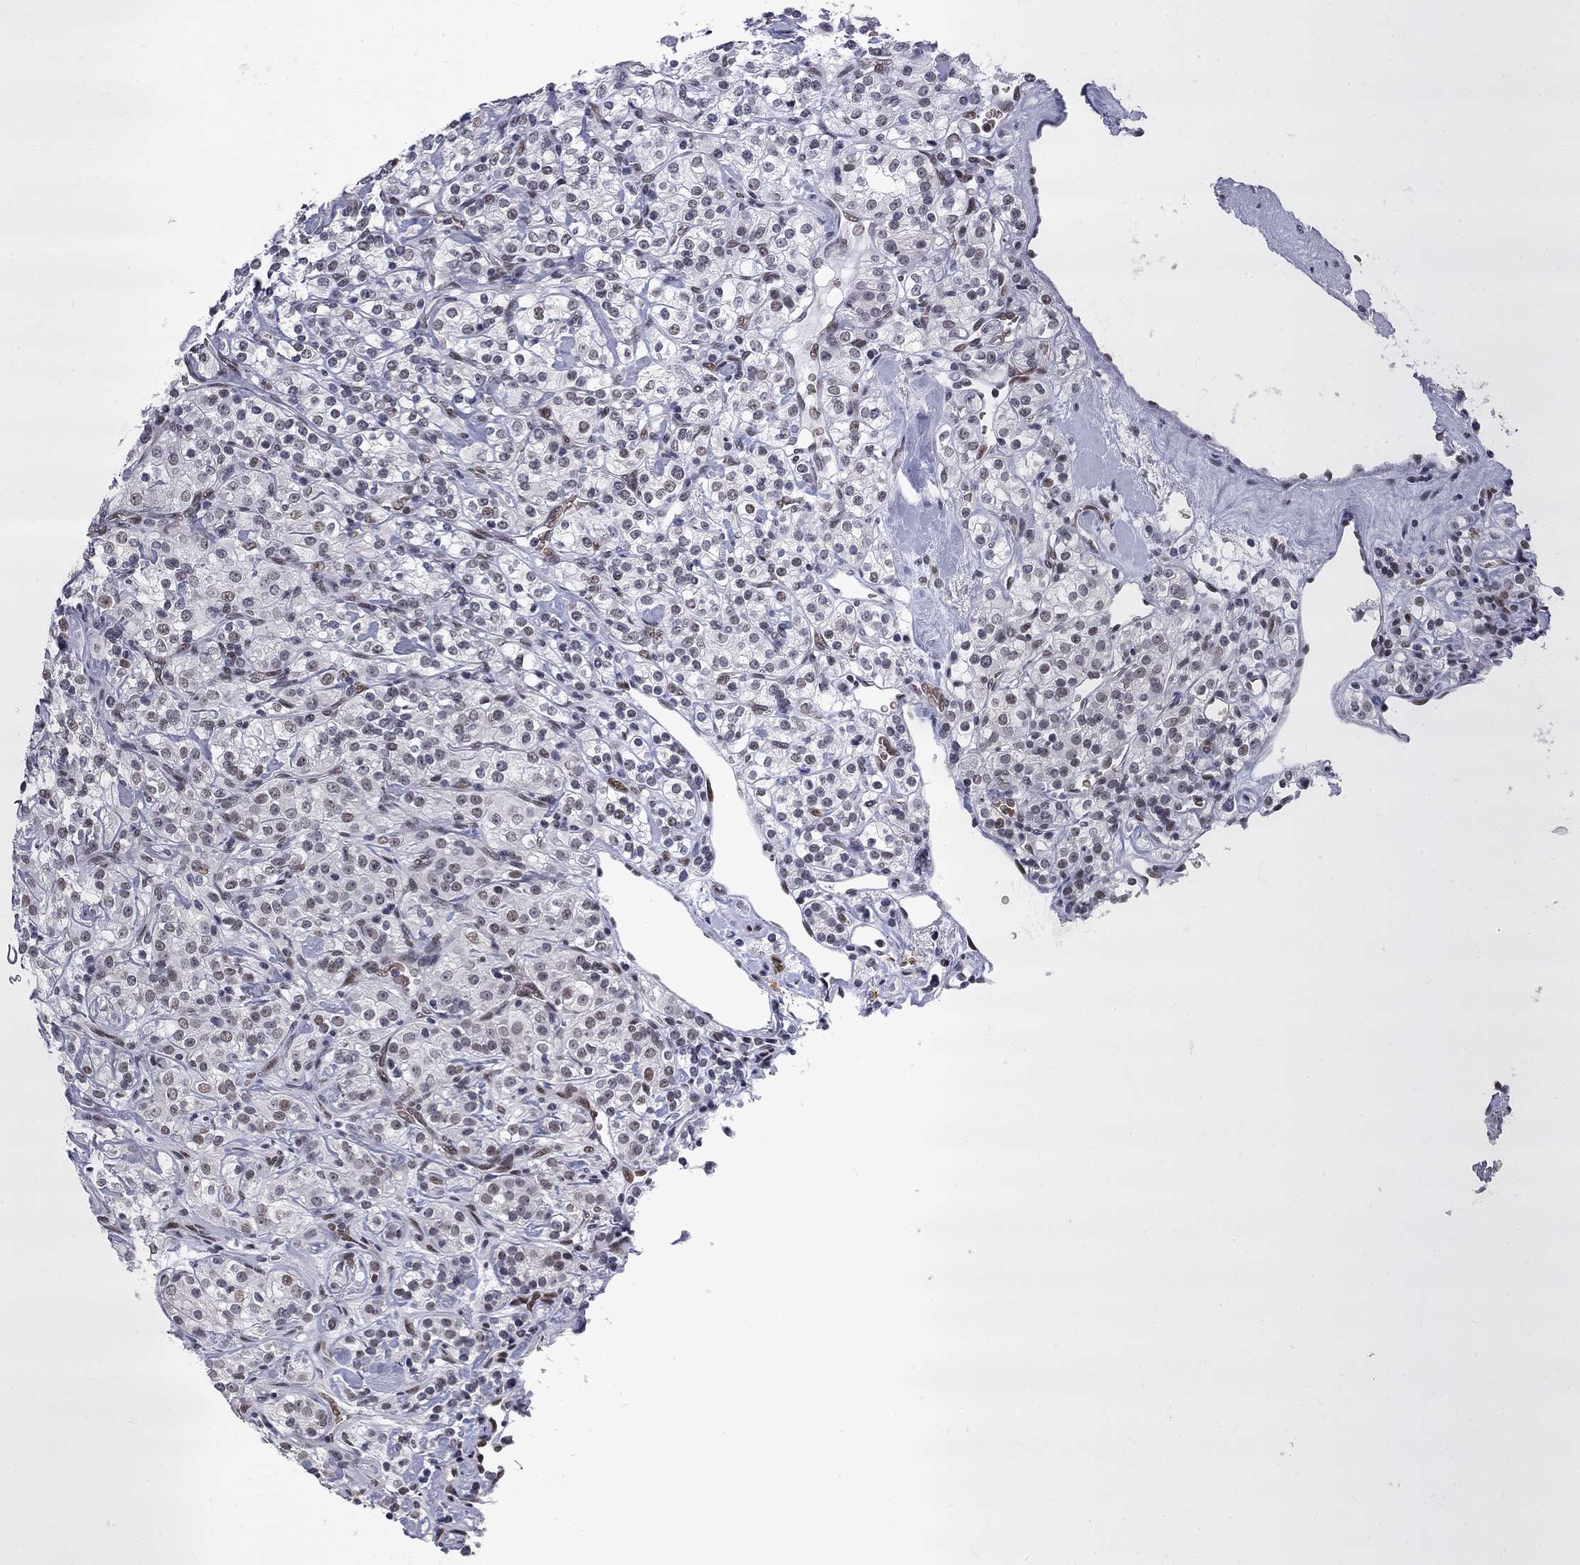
{"staining": {"intensity": "weak", "quantity": "<25%", "location": "nuclear"}, "tissue": "renal cancer", "cell_type": "Tumor cells", "image_type": "cancer", "snomed": [{"axis": "morphology", "description": "Adenocarcinoma, NOS"}, {"axis": "topography", "description": "Kidney"}], "caption": "High magnification brightfield microscopy of renal cancer (adenocarcinoma) stained with DAB (brown) and counterstained with hematoxylin (blue): tumor cells show no significant staining.", "gene": "ZBTB47", "patient": {"sex": "male", "age": 77}}